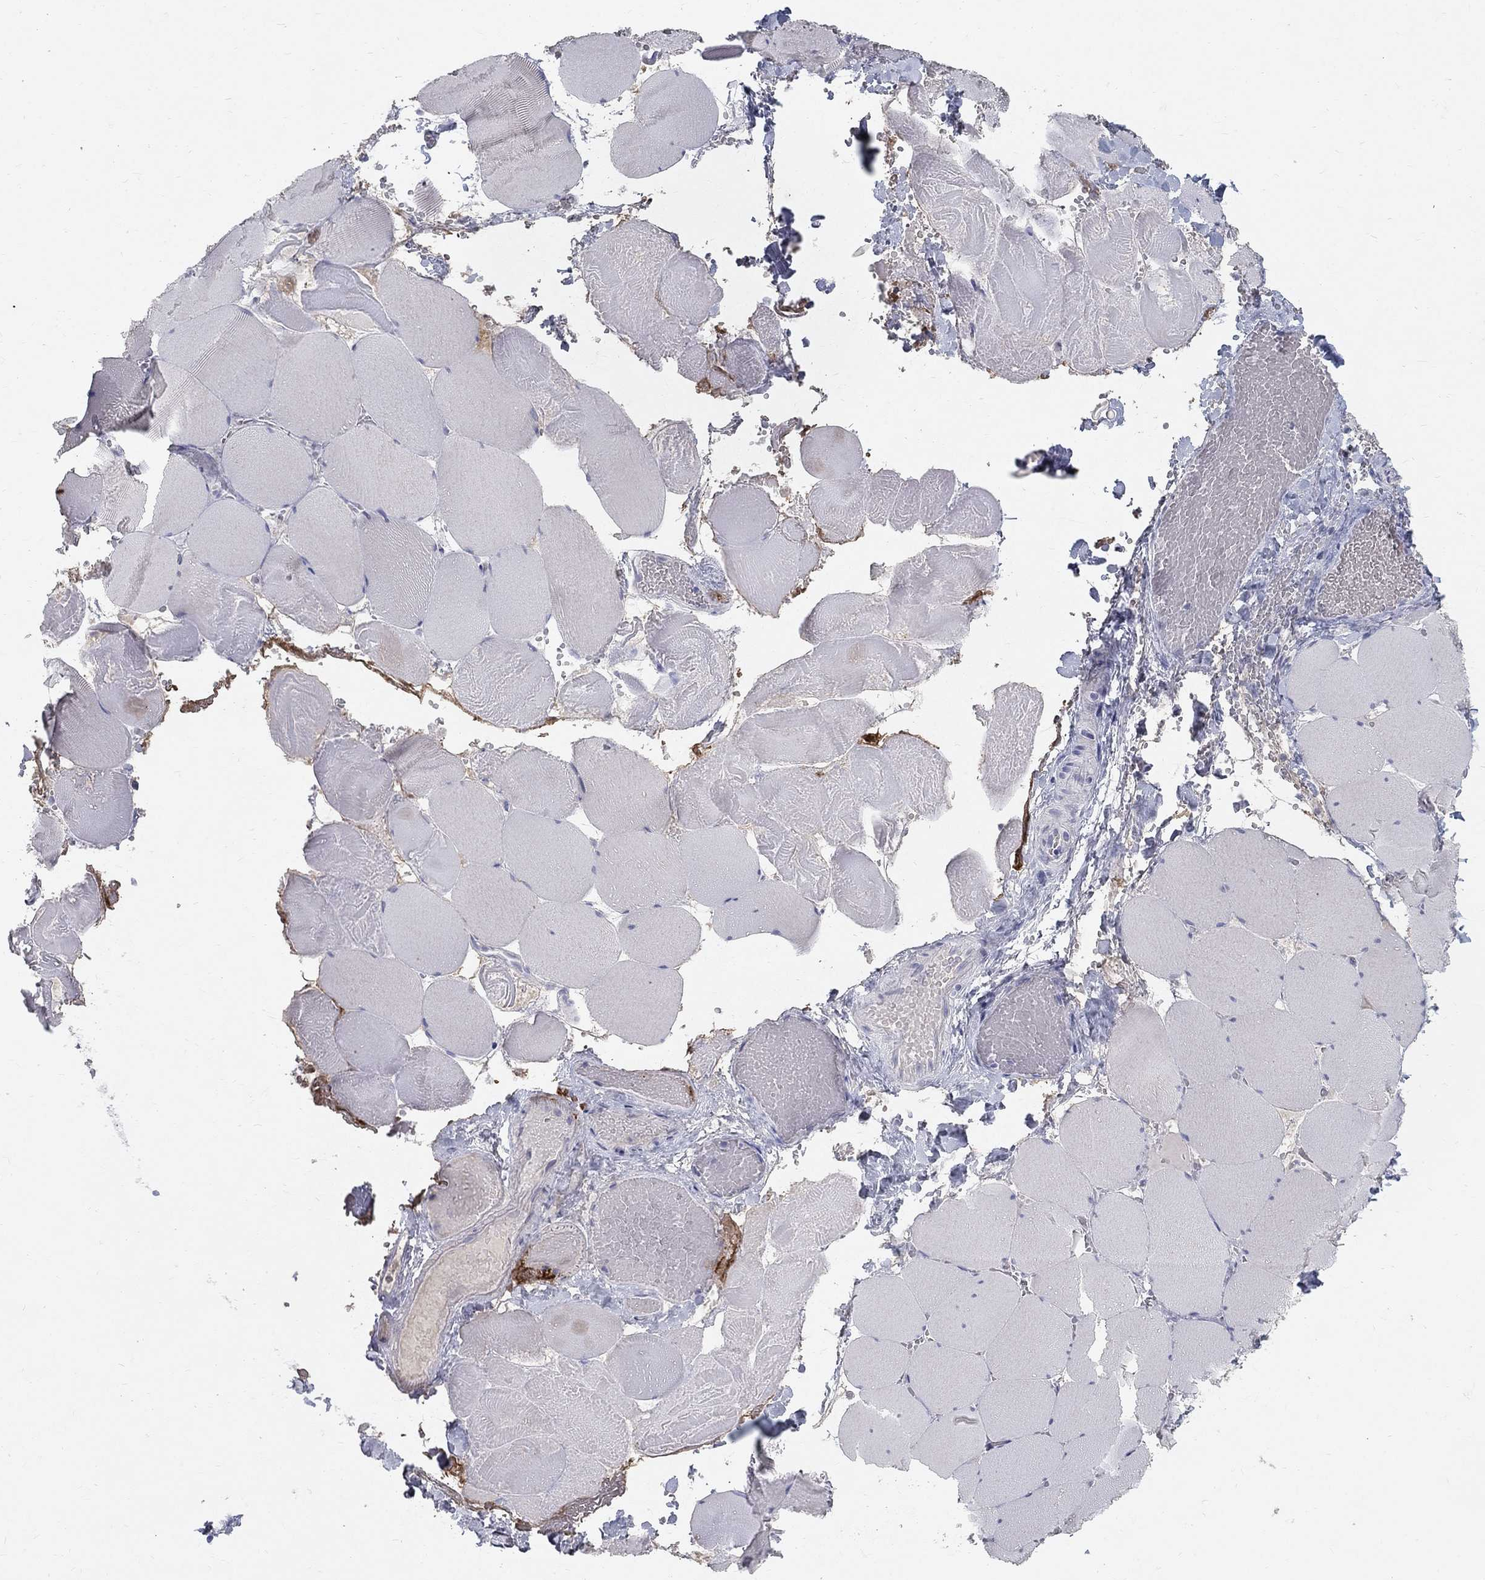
{"staining": {"intensity": "negative", "quantity": "none", "location": "none"}, "tissue": "skeletal muscle", "cell_type": "Myocytes", "image_type": "normal", "snomed": [{"axis": "morphology", "description": "Normal tissue, NOS"}, {"axis": "morphology", "description": "Malignant melanoma, Metastatic site"}, {"axis": "topography", "description": "Skeletal muscle"}], "caption": "This is a micrograph of immunohistochemistry (IHC) staining of unremarkable skeletal muscle, which shows no staining in myocytes. (Stains: DAB immunohistochemistry with hematoxylin counter stain, Microscopy: brightfield microscopy at high magnification).", "gene": "PTH1R", "patient": {"sex": "male", "age": 50}}